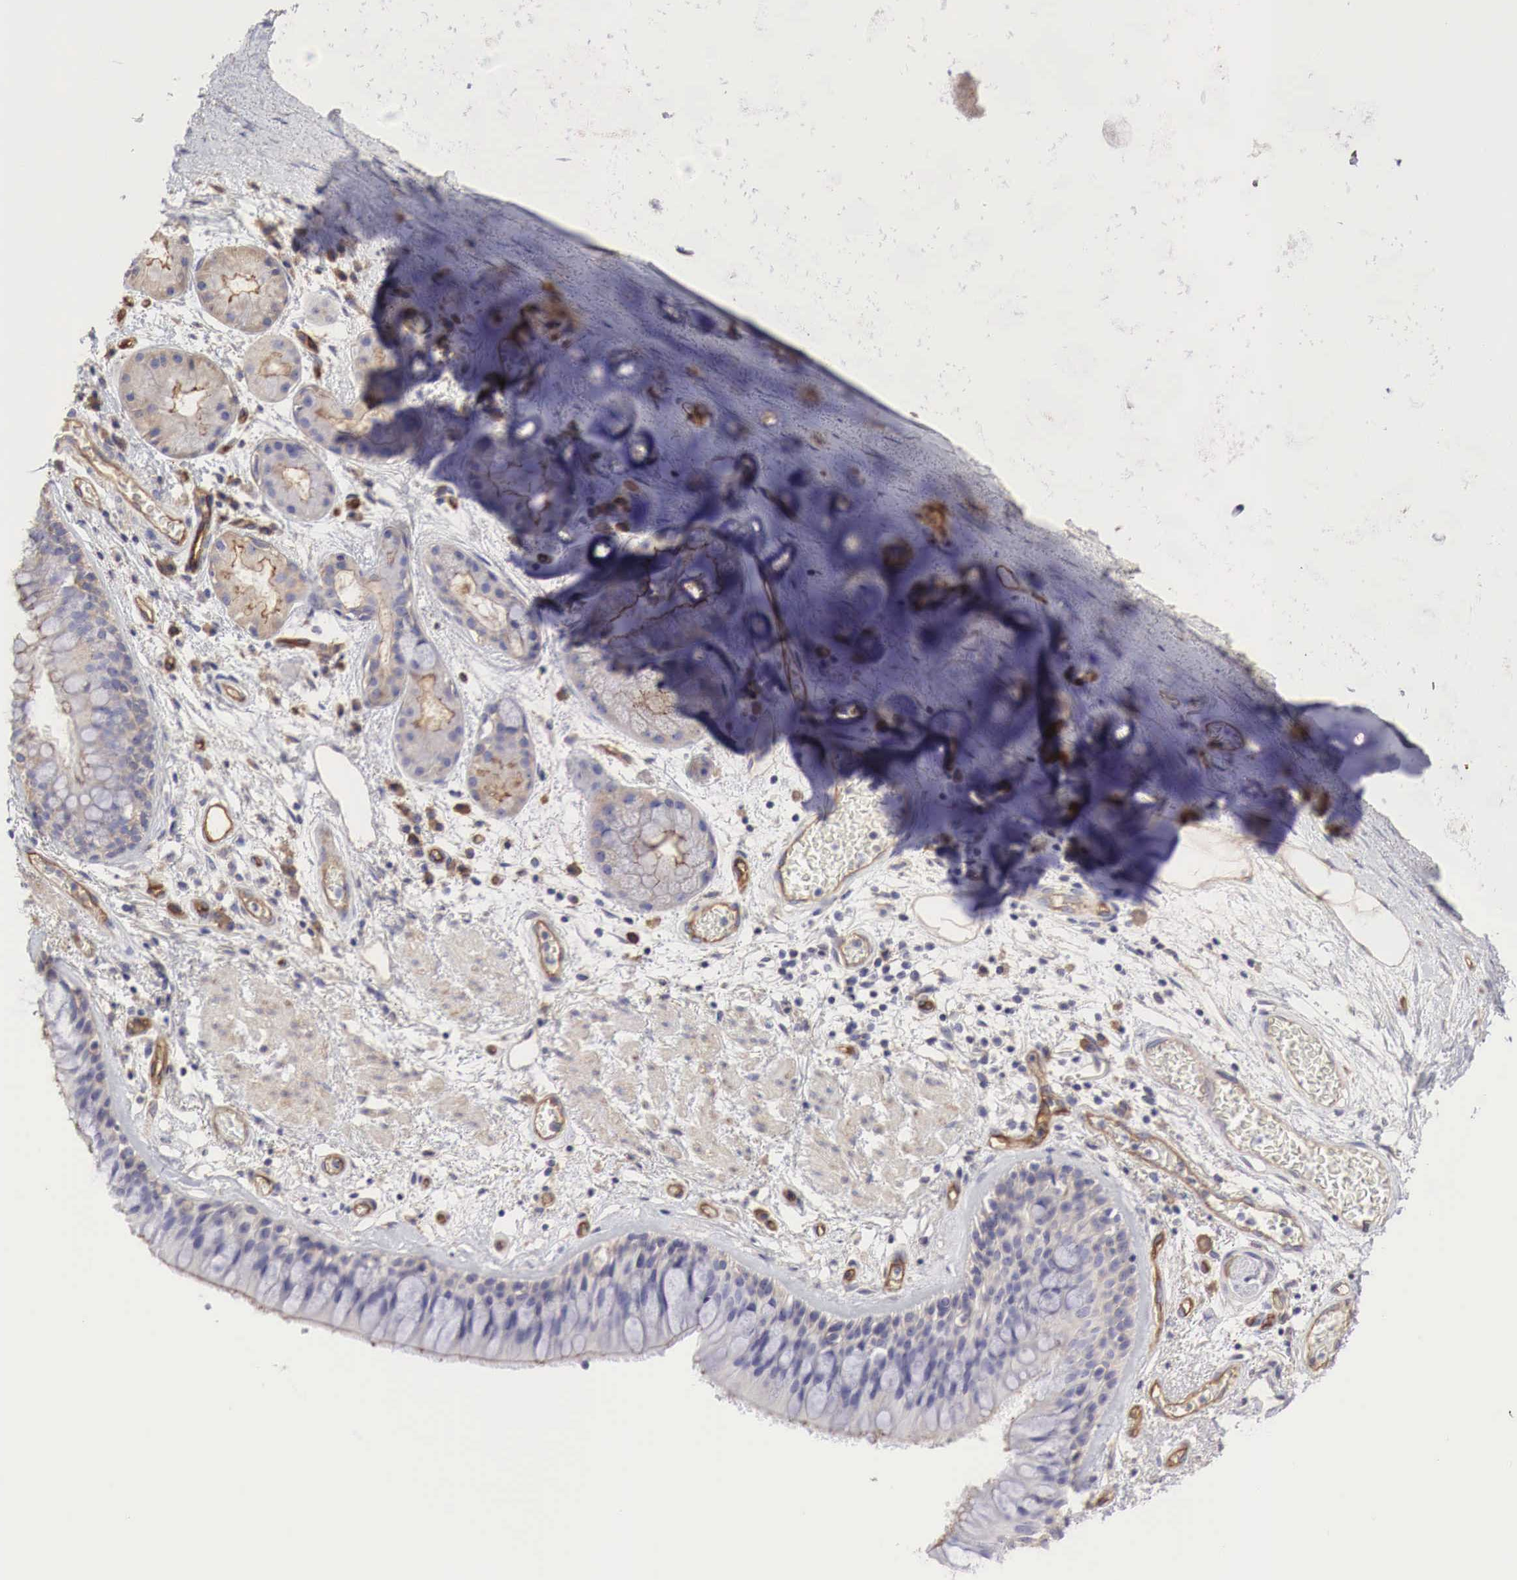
{"staining": {"intensity": "weak", "quantity": "25%-75%", "location": "cytoplasmic/membranous"}, "tissue": "bronchus", "cell_type": "Respiratory epithelial cells", "image_type": "normal", "snomed": [{"axis": "morphology", "description": "Normal tissue, NOS"}, {"axis": "topography", "description": "Bronchus"}, {"axis": "topography", "description": "Lung"}], "caption": "Respiratory epithelial cells display low levels of weak cytoplasmic/membranous expression in approximately 25%-75% of cells in unremarkable human bronchus. (IHC, brightfield microscopy, high magnification).", "gene": "MSN", "patient": {"sex": "female", "age": 57}}